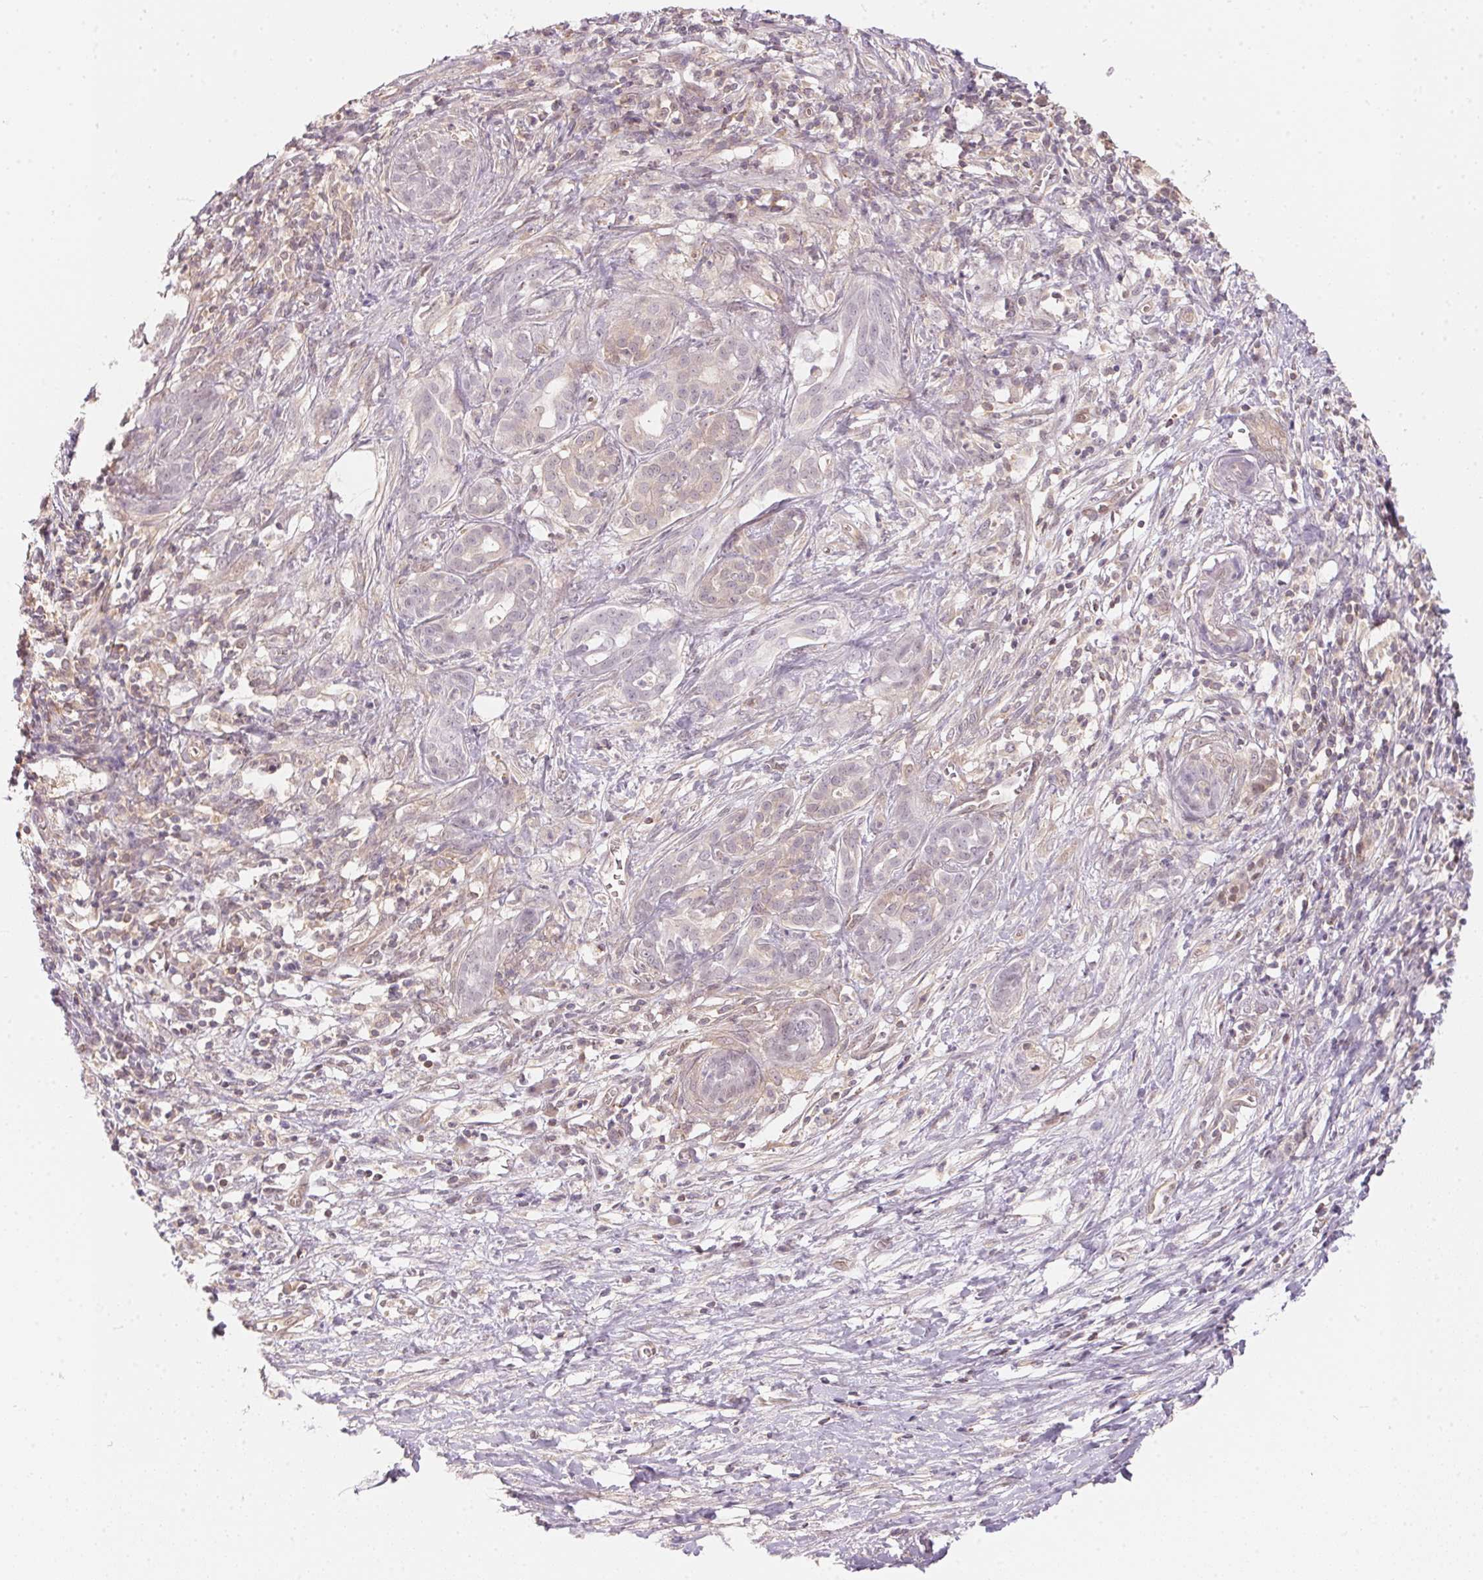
{"staining": {"intensity": "negative", "quantity": "none", "location": "none"}, "tissue": "pancreatic cancer", "cell_type": "Tumor cells", "image_type": "cancer", "snomed": [{"axis": "morphology", "description": "Adenocarcinoma, NOS"}, {"axis": "topography", "description": "Pancreas"}], "caption": "There is no significant positivity in tumor cells of adenocarcinoma (pancreatic). The staining is performed using DAB brown chromogen with nuclei counter-stained in using hematoxylin.", "gene": "BLMH", "patient": {"sex": "male", "age": 61}}